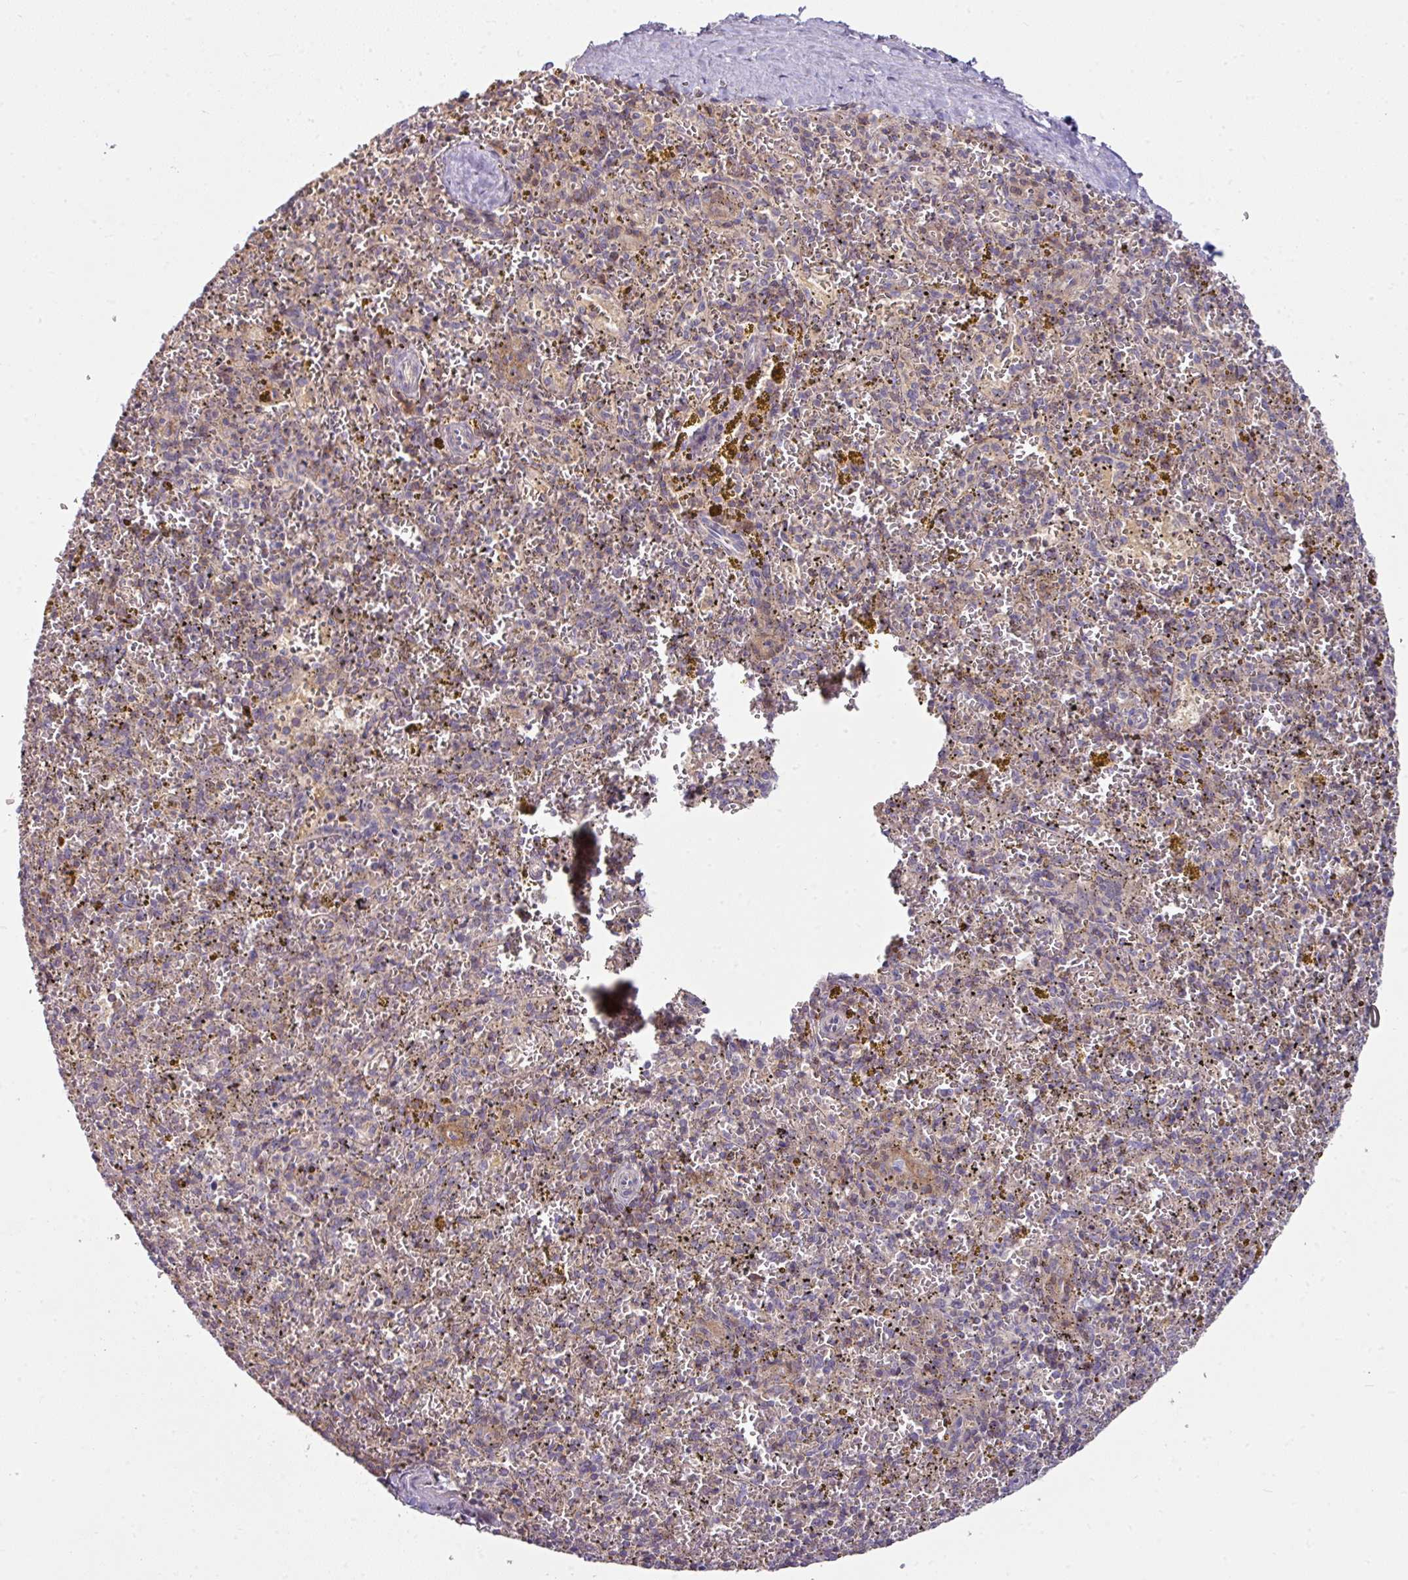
{"staining": {"intensity": "negative", "quantity": "none", "location": "none"}, "tissue": "spleen", "cell_type": "Cells in red pulp", "image_type": "normal", "snomed": [{"axis": "morphology", "description": "Normal tissue, NOS"}, {"axis": "topography", "description": "Spleen"}], "caption": "Immunohistochemistry (IHC) of benign human spleen reveals no positivity in cells in red pulp.", "gene": "SLAMF6", "patient": {"sex": "male", "age": 57}}